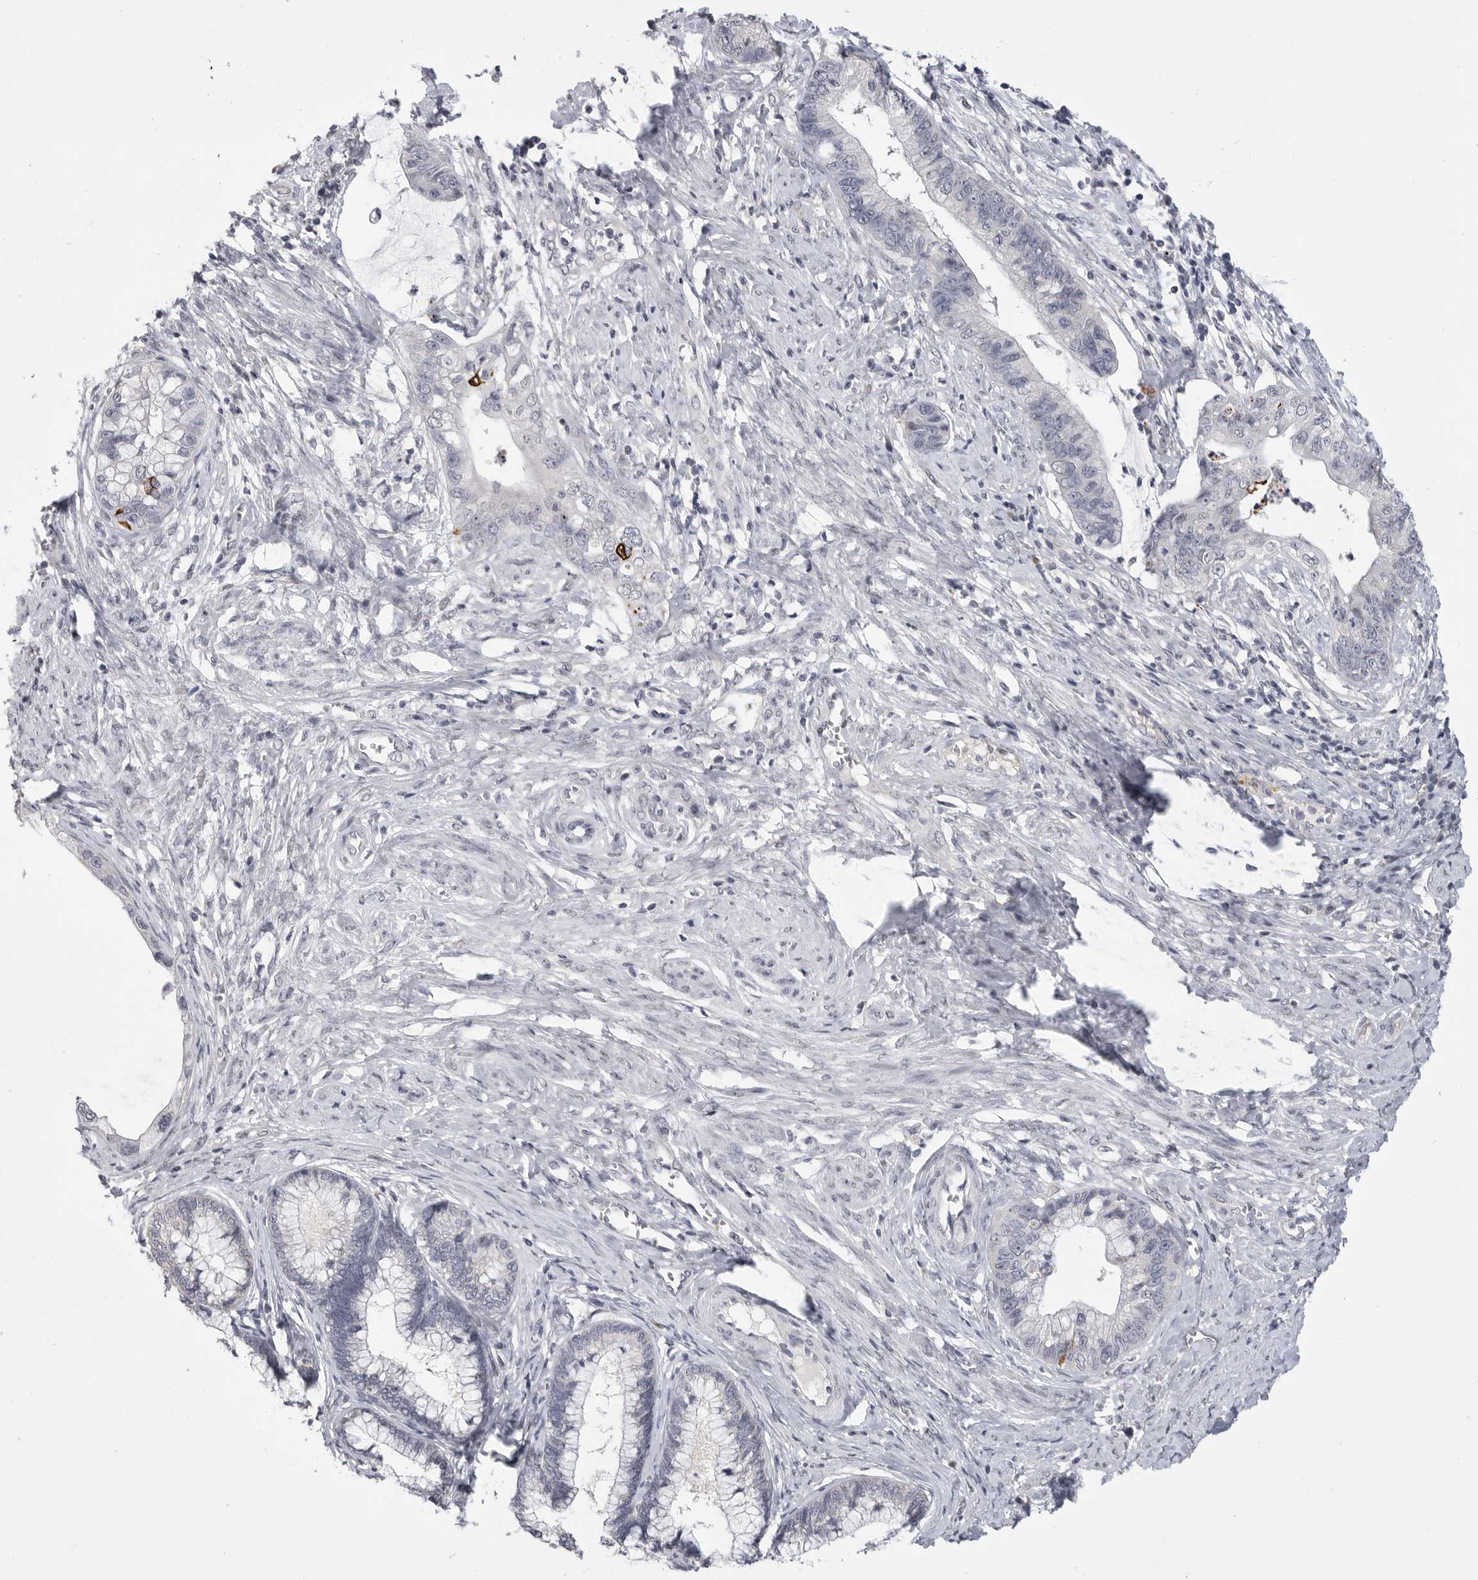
{"staining": {"intensity": "negative", "quantity": "none", "location": "none"}, "tissue": "cervical cancer", "cell_type": "Tumor cells", "image_type": "cancer", "snomed": [{"axis": "morphology", "description": "Adenocarcinoma, NOS"}, {"axis": "topography", "description": "Cervix"}], "caption": "Immunohistochemistry histopathology image of human cervical adenocarcinoma stained for a protein (brown), which shows no positivity in tumor cells. Nuclei are stained in blue.", "gene": "FBXO43", "patient": {"sex": "female", "age": 44}}